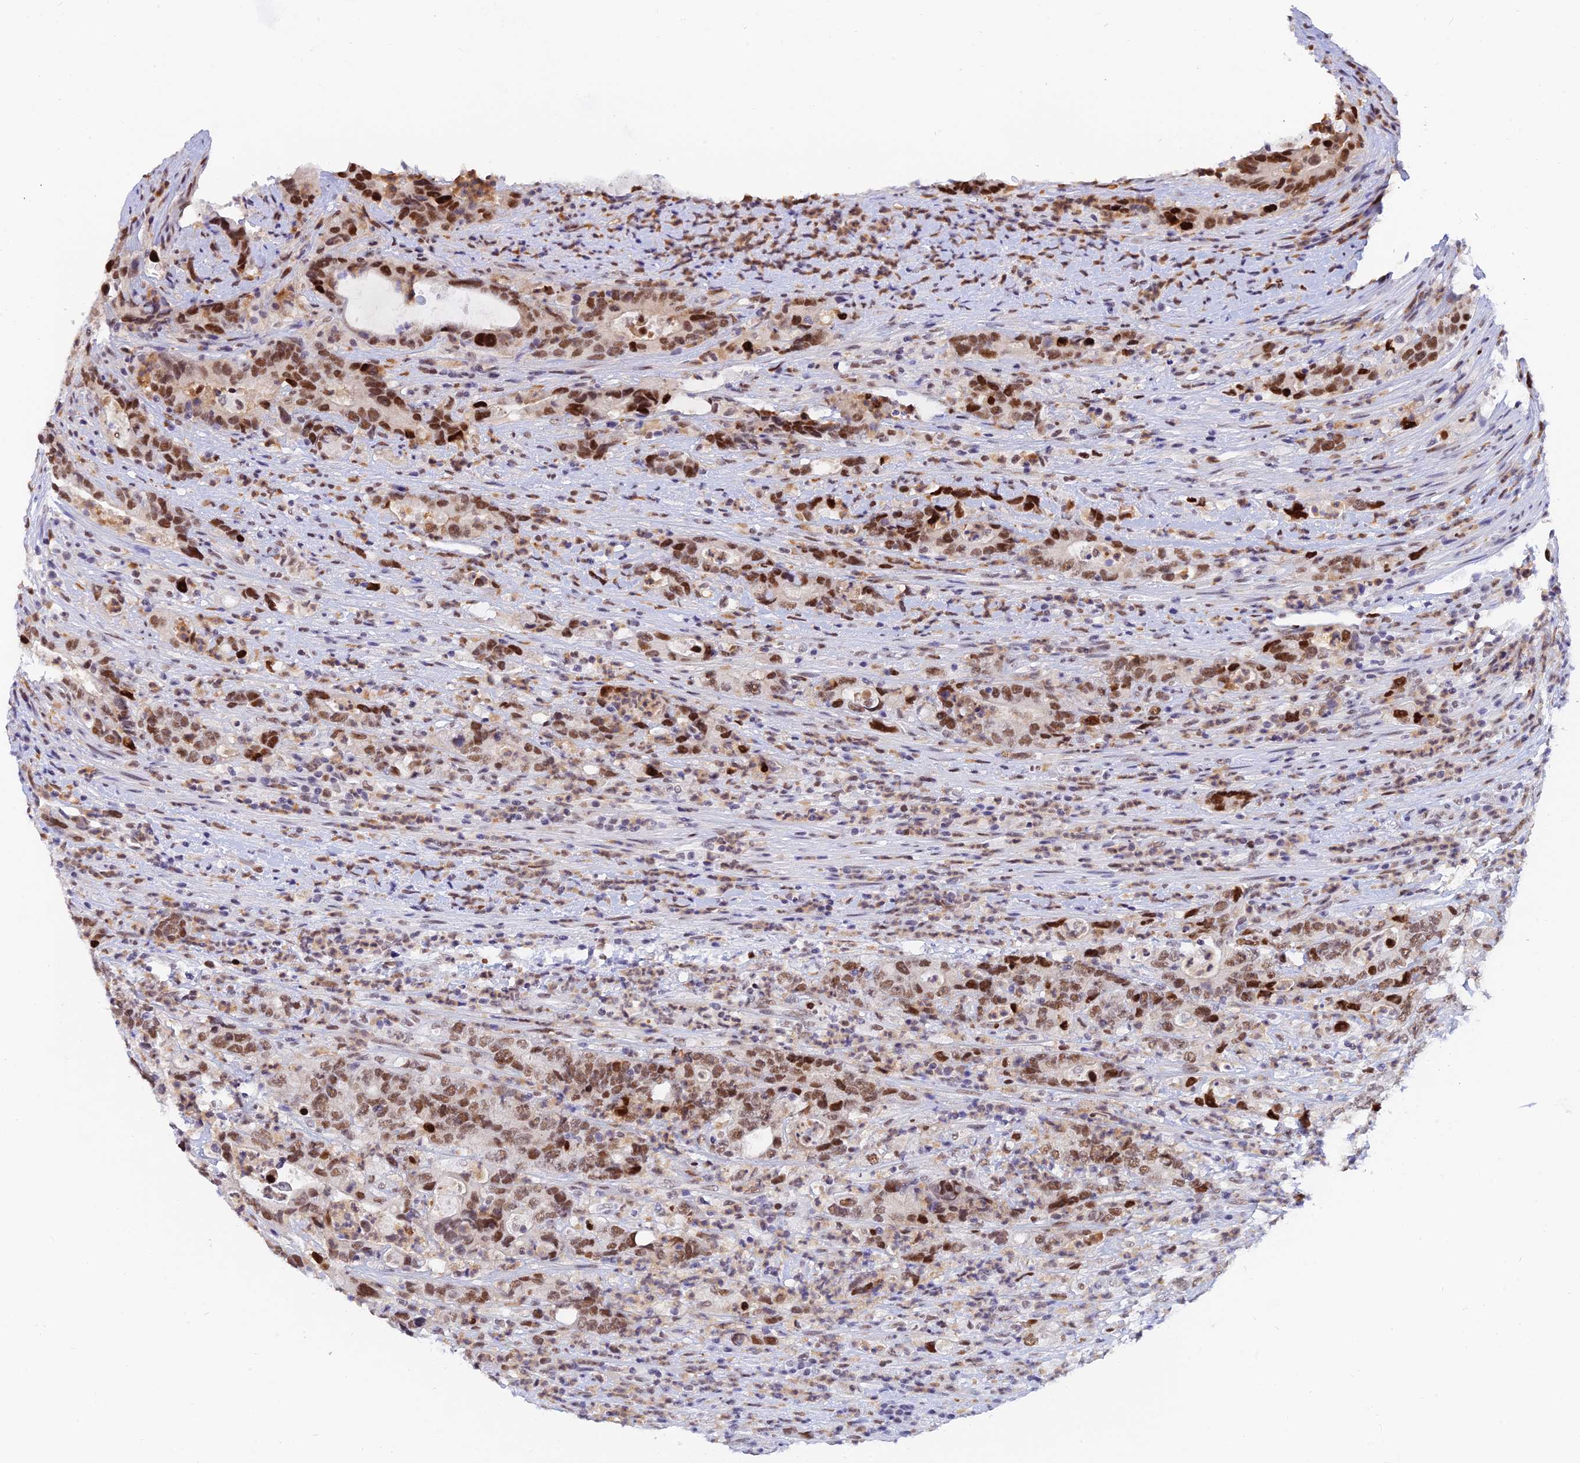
{"staining": {"intensity": "moderate", "quantity": ">75%", "location": "nuclear"}, "tissue": "colorectal cancer", "cell_type": "Tumor cells", "image_type": "cancer", "snomed": [{"axis": "morphology", "description": "Adenocarcinoma, NOS"}, {"axis": "topography", "description": "Colon"}], "caption": "The micrograph reveals a brown stain indicating the presence of a protein in the nuclear of tumor cells in adenocarcinoma (colorectal).", "gene": "DPY30", "patient": {"sex": "female", "age": 75}}